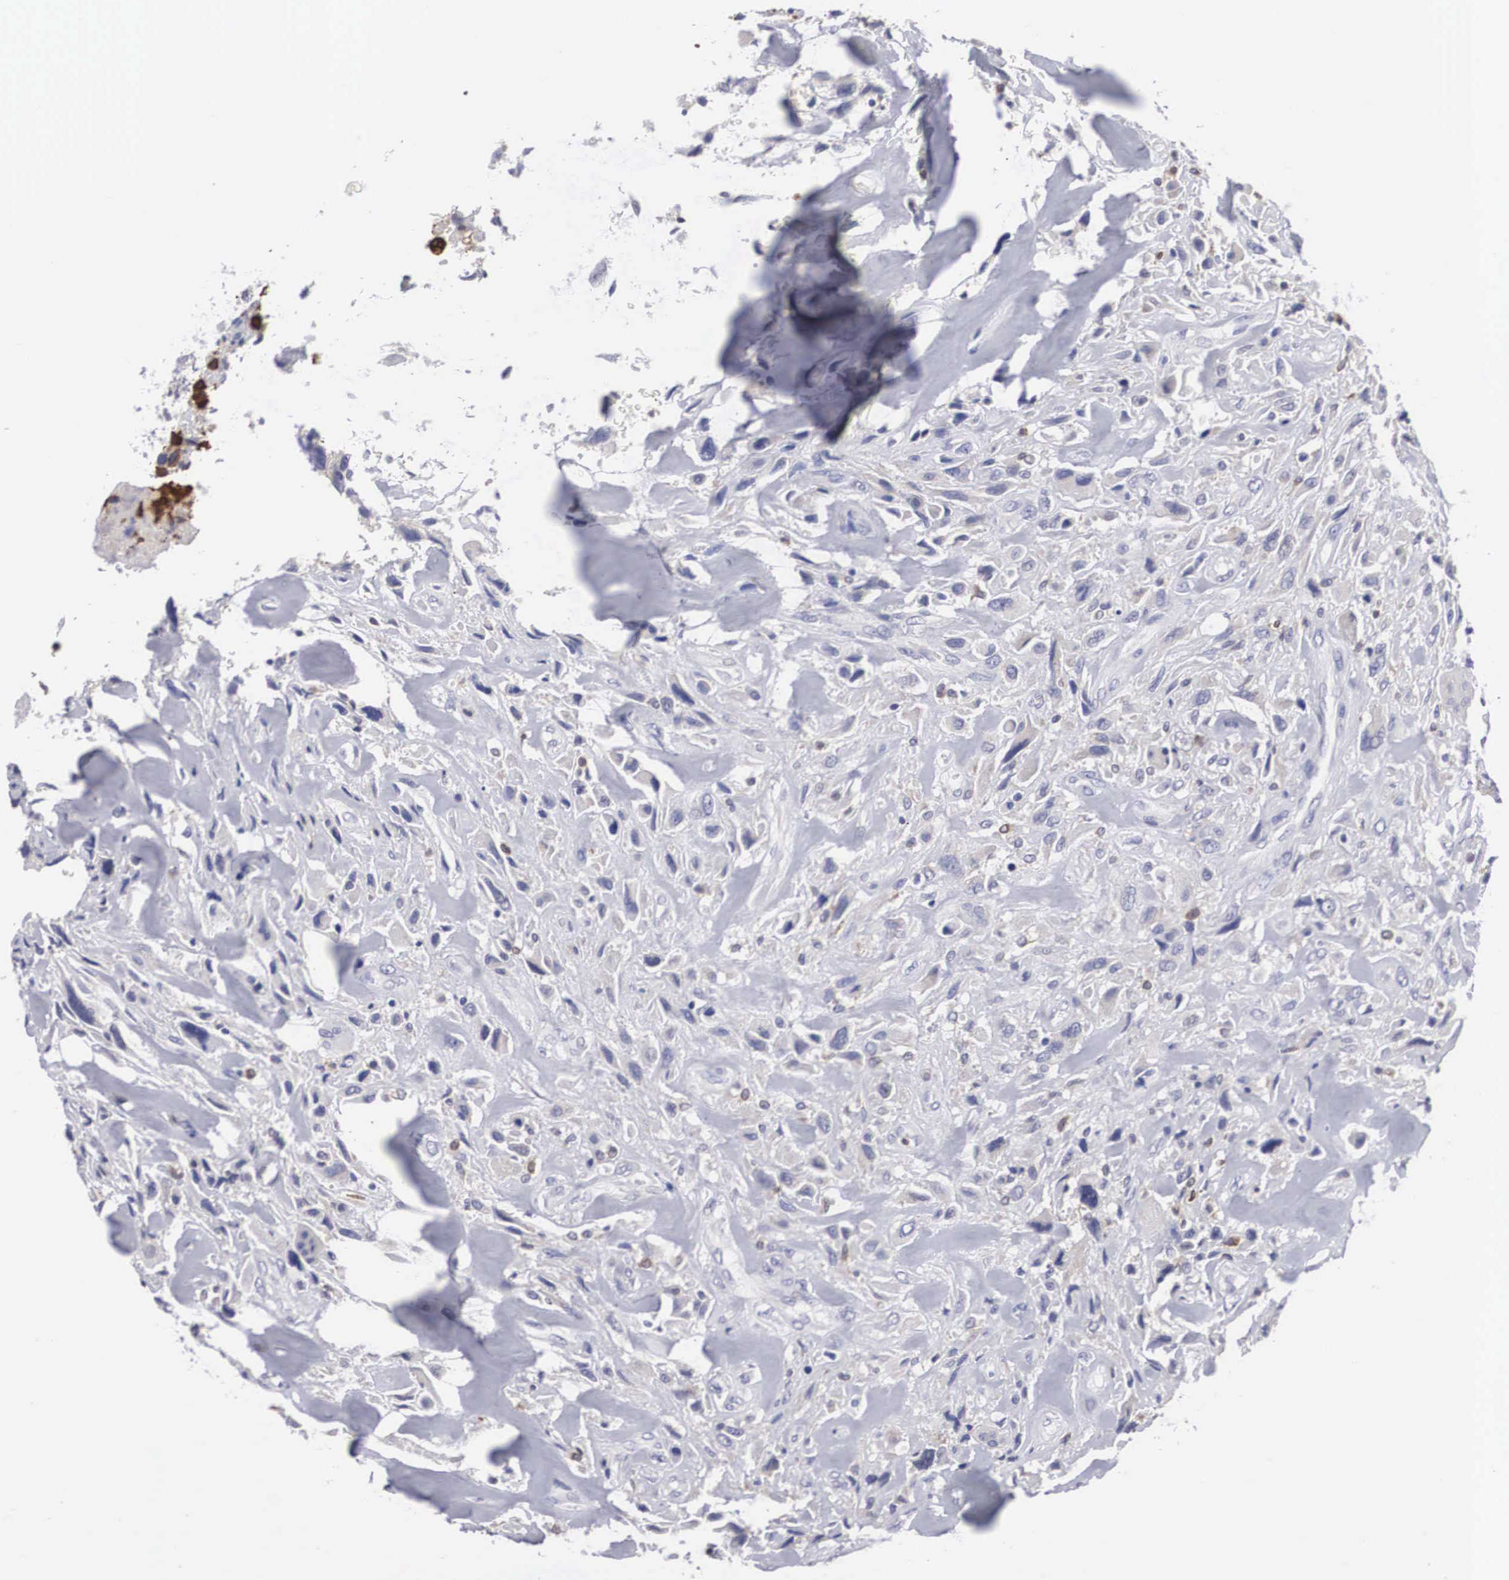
{"staining": {"intensity": "negative", "quantity": "none", "location": "none"}, "tissue": "breast cancer", "cell_type": "Tumor cells", "image_type": "cancer", "snomed": [{"axis": "morphology", "description": "Neoplasm, malignant, NOS"}, {"axis": "topography", "description": "Breast"}], "caption": "This is an IHC photomicrograph of human breast cancer. There is no staining in tumor cells.", "gene": "HMOX1", "patient": {"sex": "female", "age": 50}}